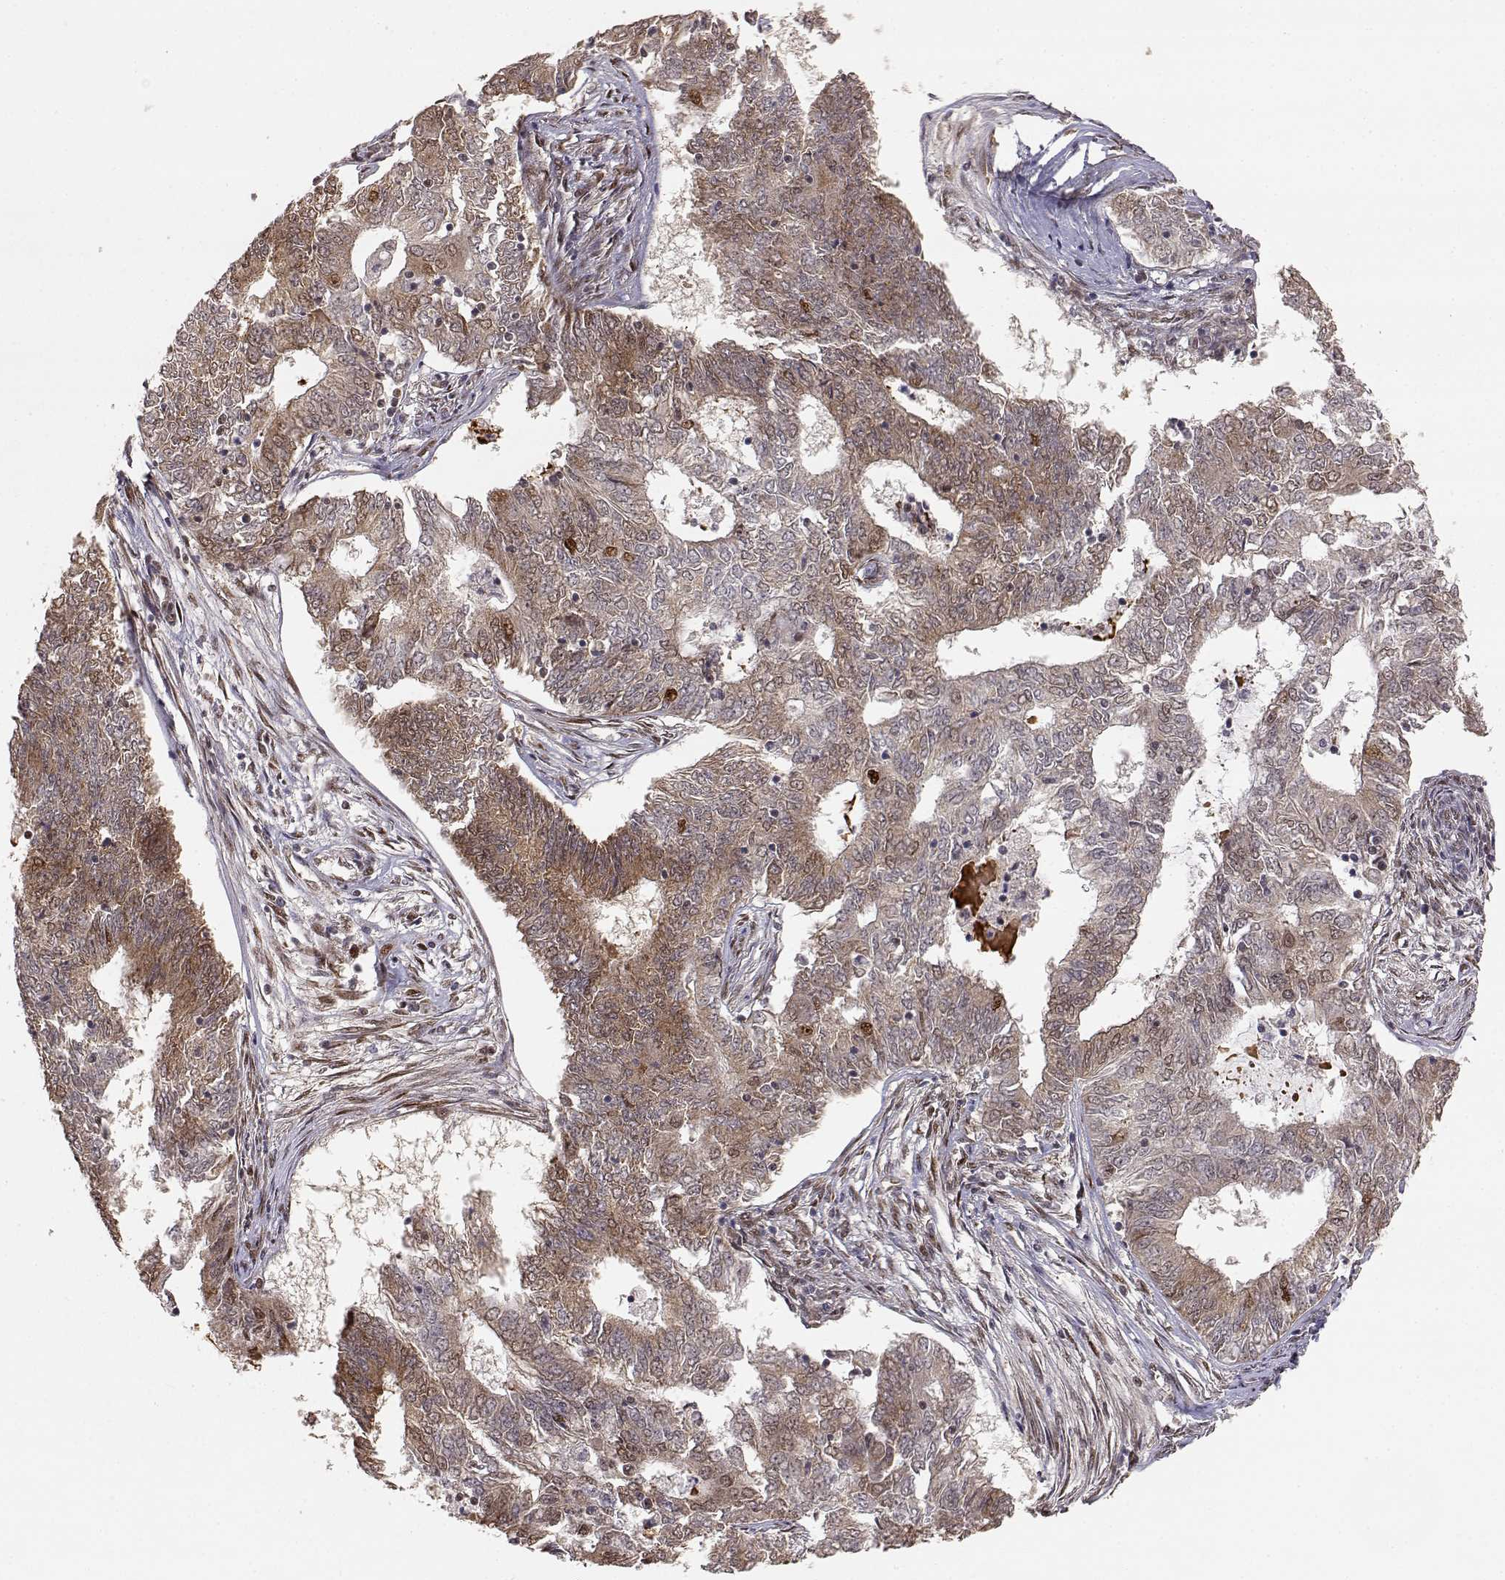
{"staining": {"intensity": "moderate", "quantity": ">75%", "location": "cytoplasmic/membranous"}, "tissue": "endometrial cancer", "cell_type": "Tumor cells", "image_type": "cancer", "snomed": [{"axis": "morphology", "description": "Adenocarcinoma, NOS"}, {"axis": "topography", "description": "Endometrium"}], "caption": "Immunohistochemical staining of human endometrial adenocarcinoma displays medium levels of moderate cytoplasmic/membranous protein staining in approximately >75% of tumor cells. (DAB (3,3'-diaminobenzidine) IHC with brightfield microscopy, high magnification).", "gene": "BRCA1", "patient": {"sex": "female", "age": 62}}